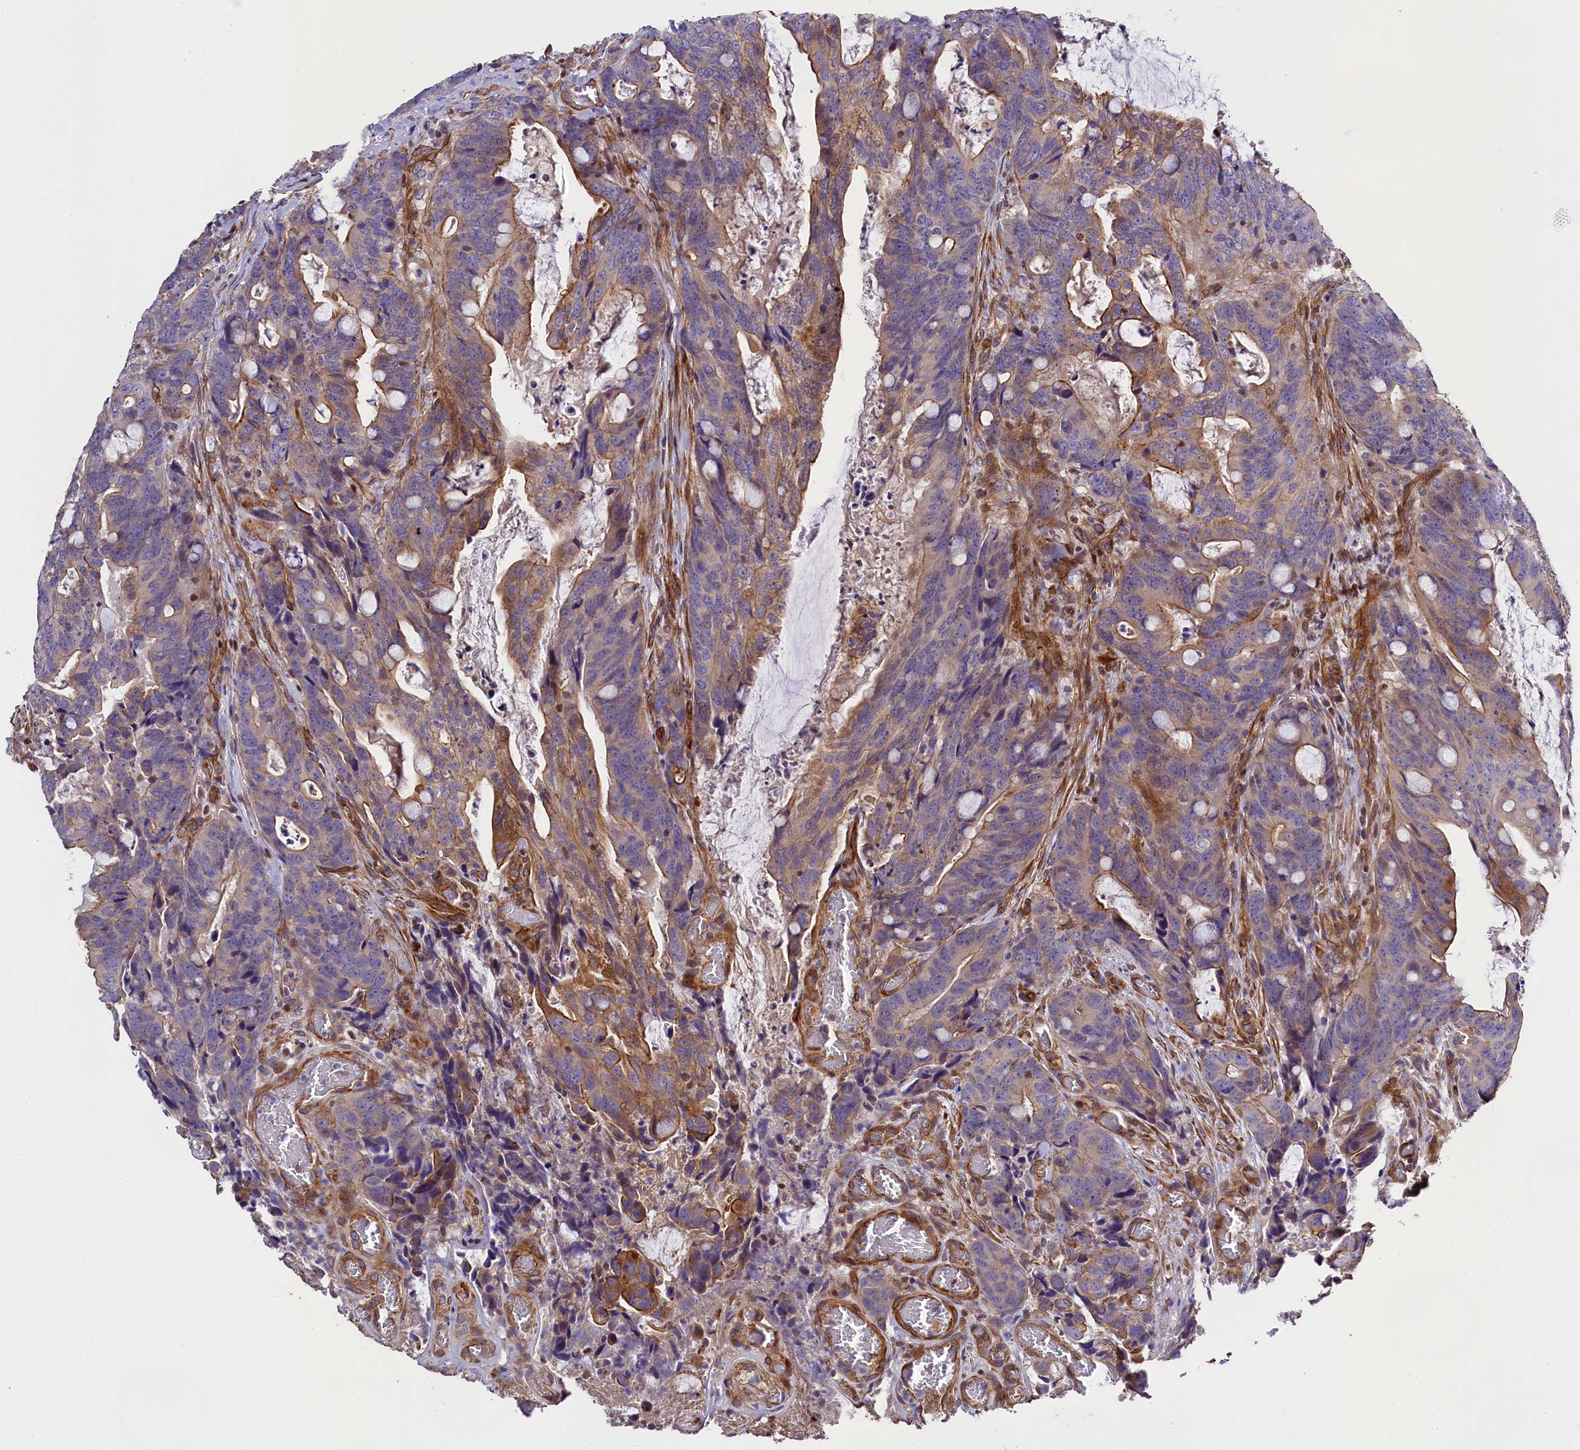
{"staining": {"intensity": "moderate", "quantity": "<25%", "location": "cytoplasmic/membranous"}, "tissue": "colorectal cancer", "cell_type": "Tumor cells", "image_type": "cancer", "snomed": [{"axis": "morphology", "description": "Adenocarcinoma, NOS"}, {"axis": "topography", "description": "Colon"}], "caption": "Human colorectal cancer stained with a protein marker reveals moderate staining in tumor cells.", "gene": "SP4", "patient": {"sex": "female", "age": 82}}